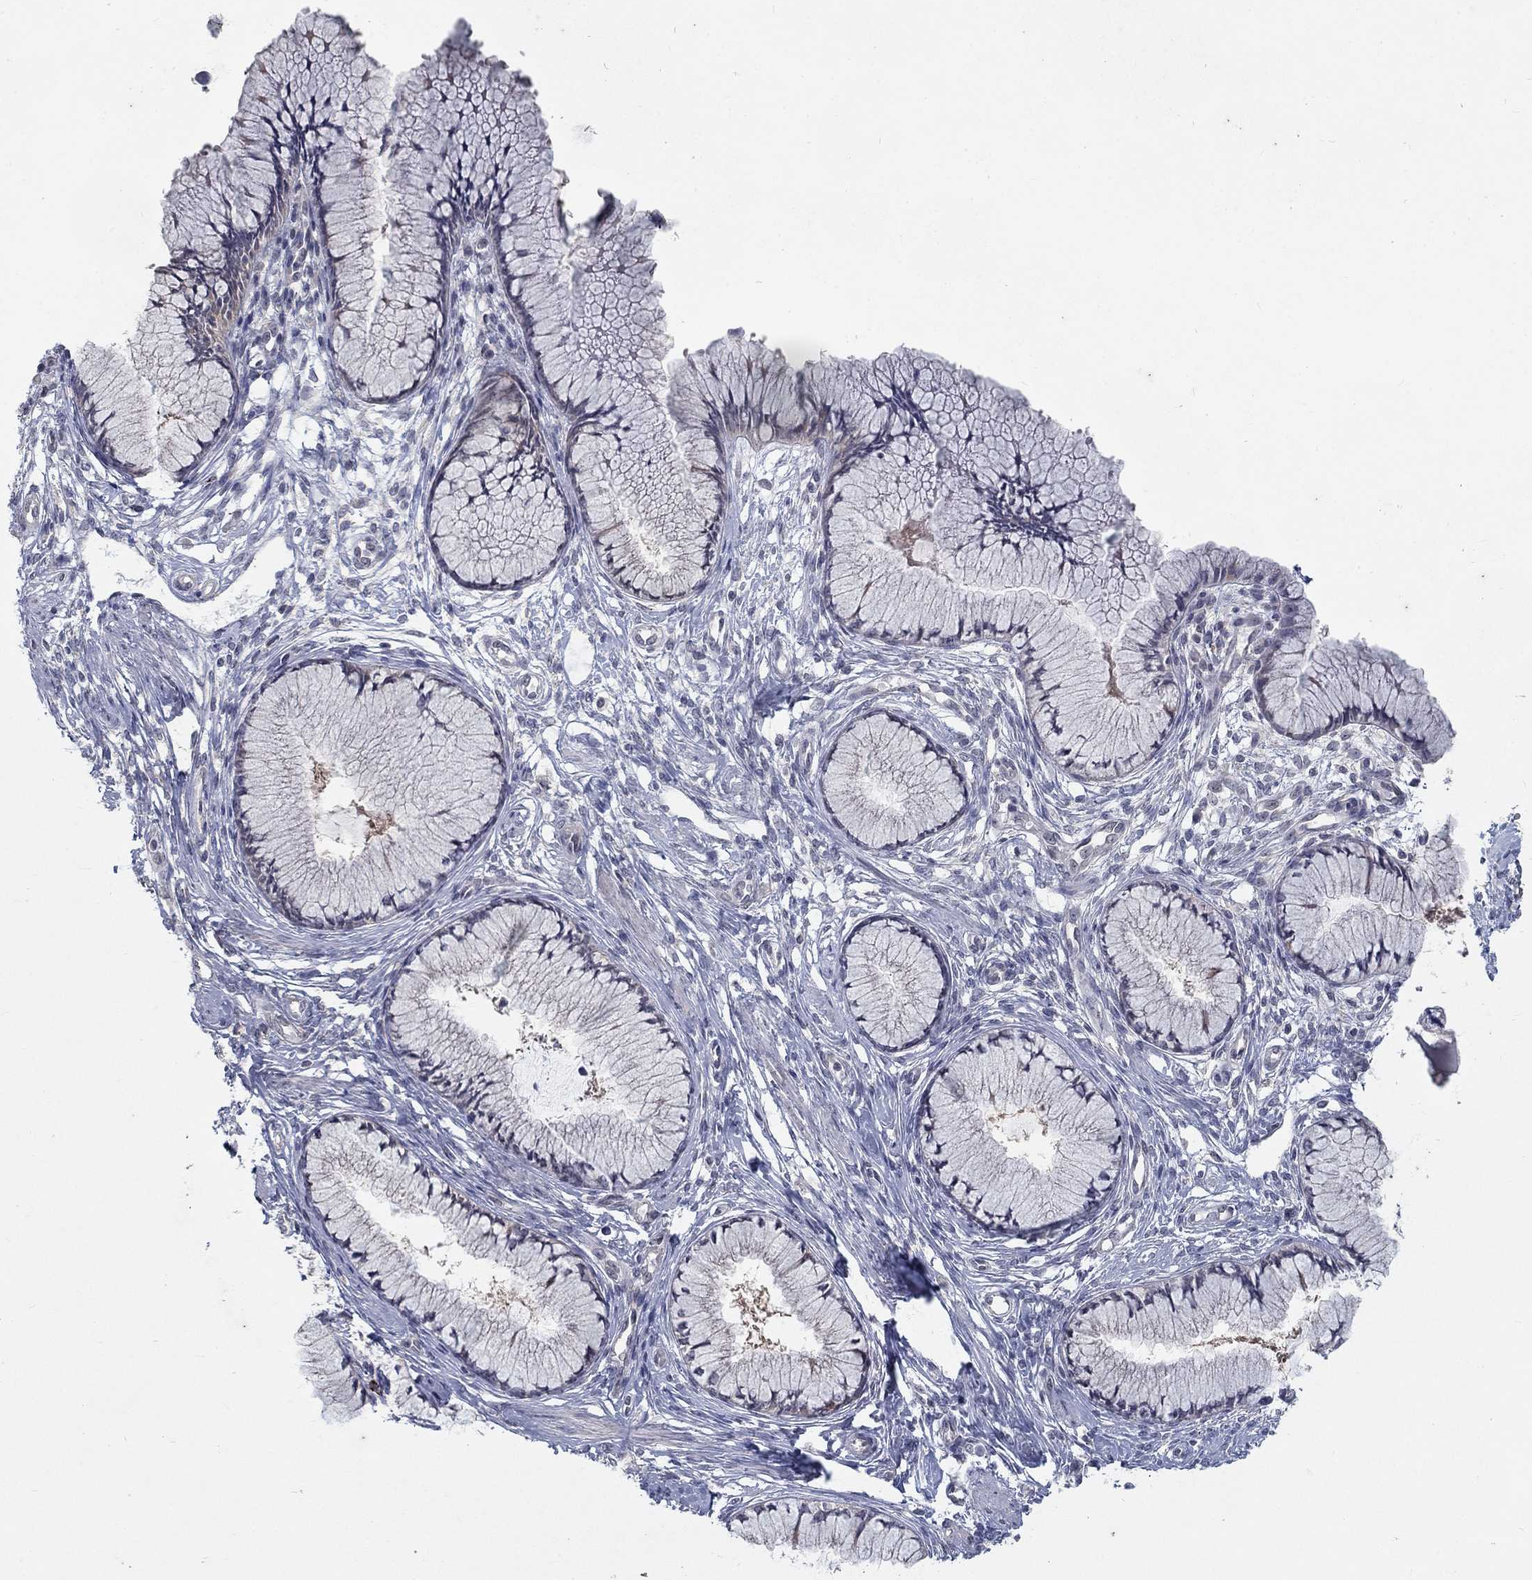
{"staining": {"intensity": "negative", "quantity": "none", "location": "none"}, "tissue": "cervix", "cell_type": "Glandular cells", "image_type": "normal", "snomed": [{"axis": "morphology", "description": "Normal tissue, NOS"}, {"axis": "topography", "description": "Cervix"}], "caption": "A micrograph of human cervix is negative for staining in glandular cells. (DAB IHC visualized using brightfield microscopy, high magnification).", "gene": "MTSS2", "patient": {"sex": "female", "age": 37}}